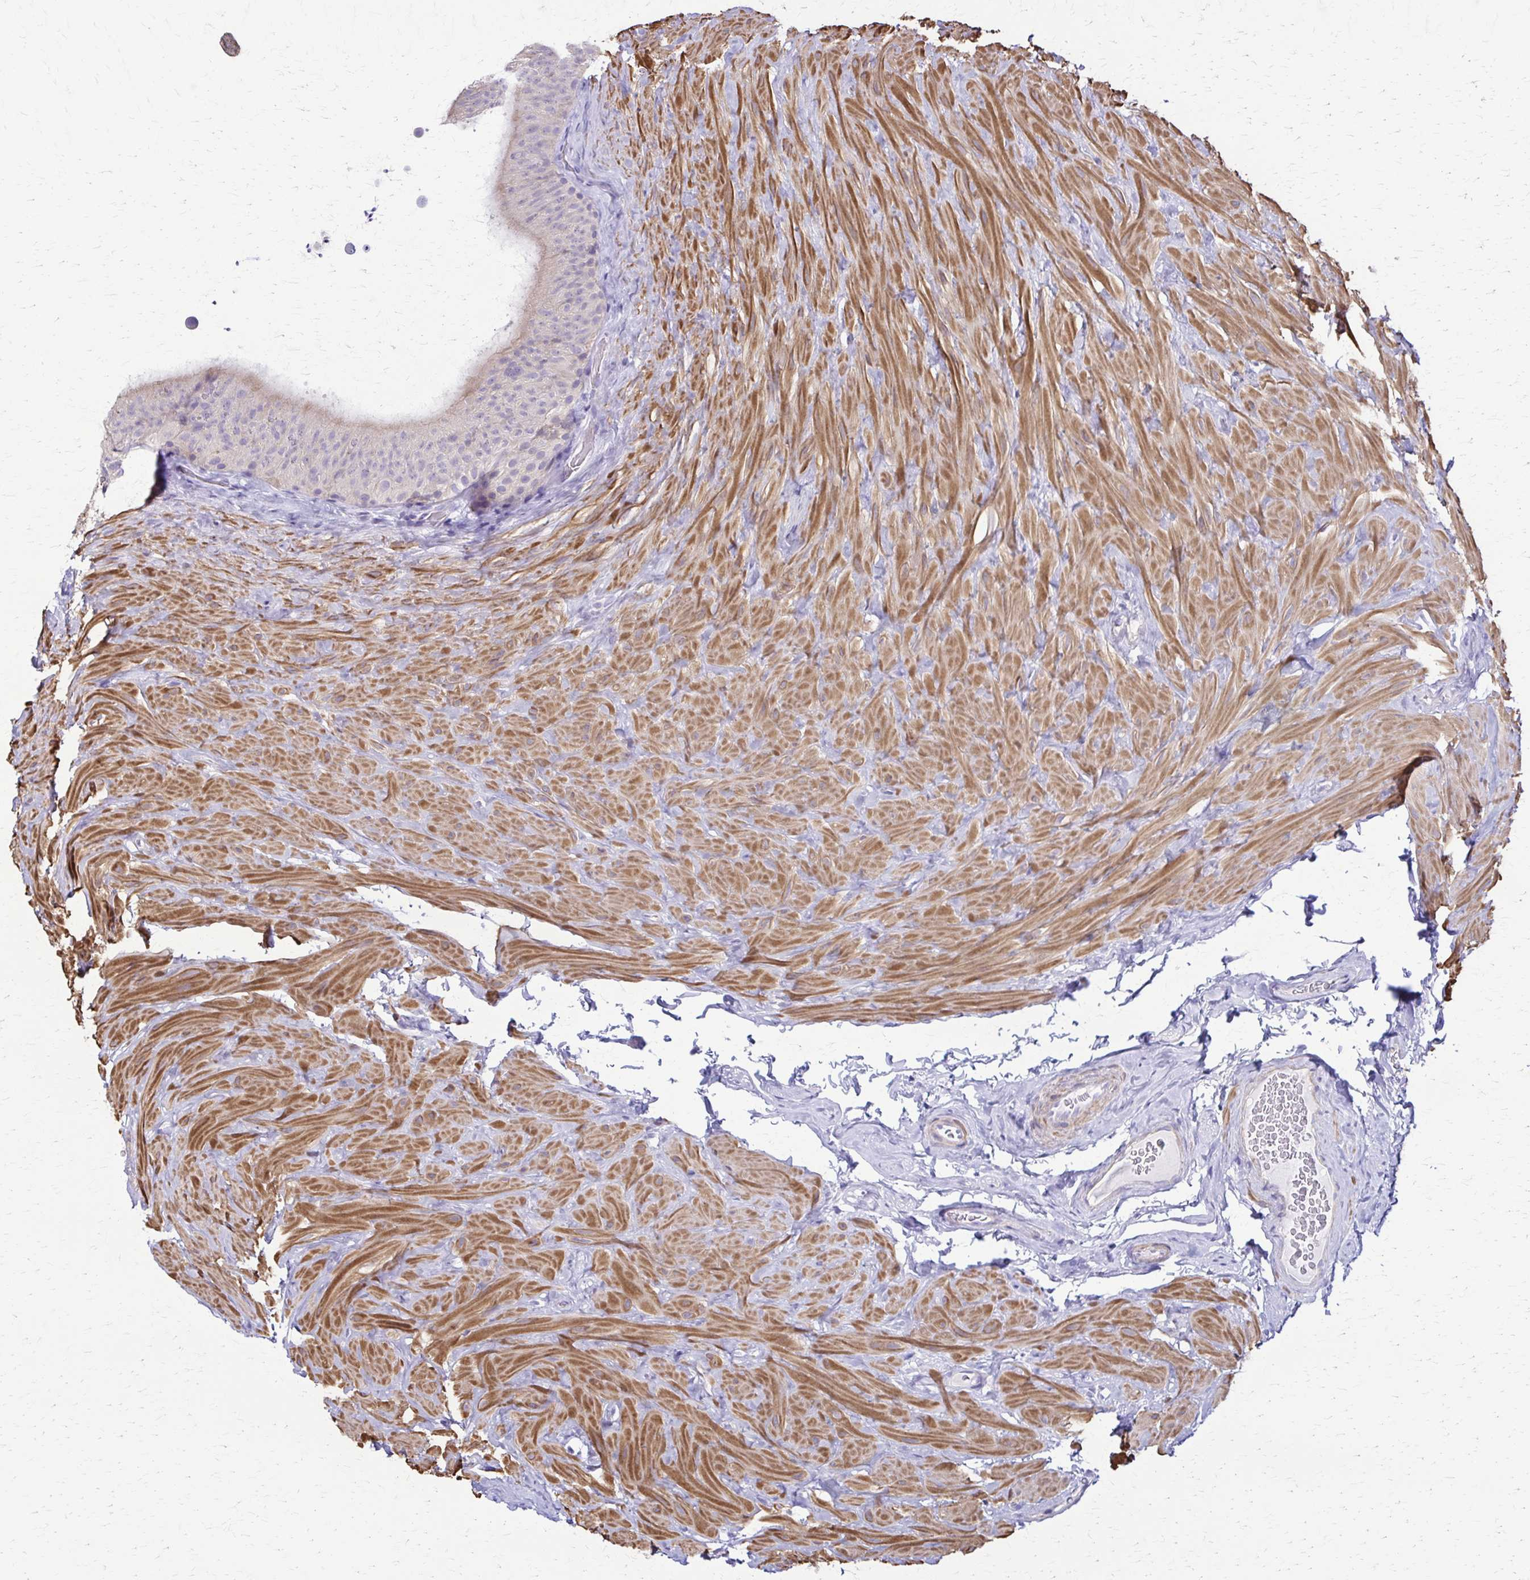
{"staining": {"intensity": "negative", "quantity": "none", "location": "none"}, "tissue": "epididymis", "cell_type": "Glandular cells", "image_type": "normal", "snomed": [{"axis": "morphology", "description": "Normal tissue, NOS"}, {"axis": "topography", "description": "Epididymis, spermatic cord, NOS"}, {"axis": "topography", "description": "Epididymis"}], "caption": "High power microscopy photomicrograph of an immunohistochemistry image of normal epididymis, revealing no significant staining in glandular cells. (DAB IHC visualized using brightfield microscopy, high magnification).", "gene": "DSP", "patient": {"sex": "male", "age": 31}}